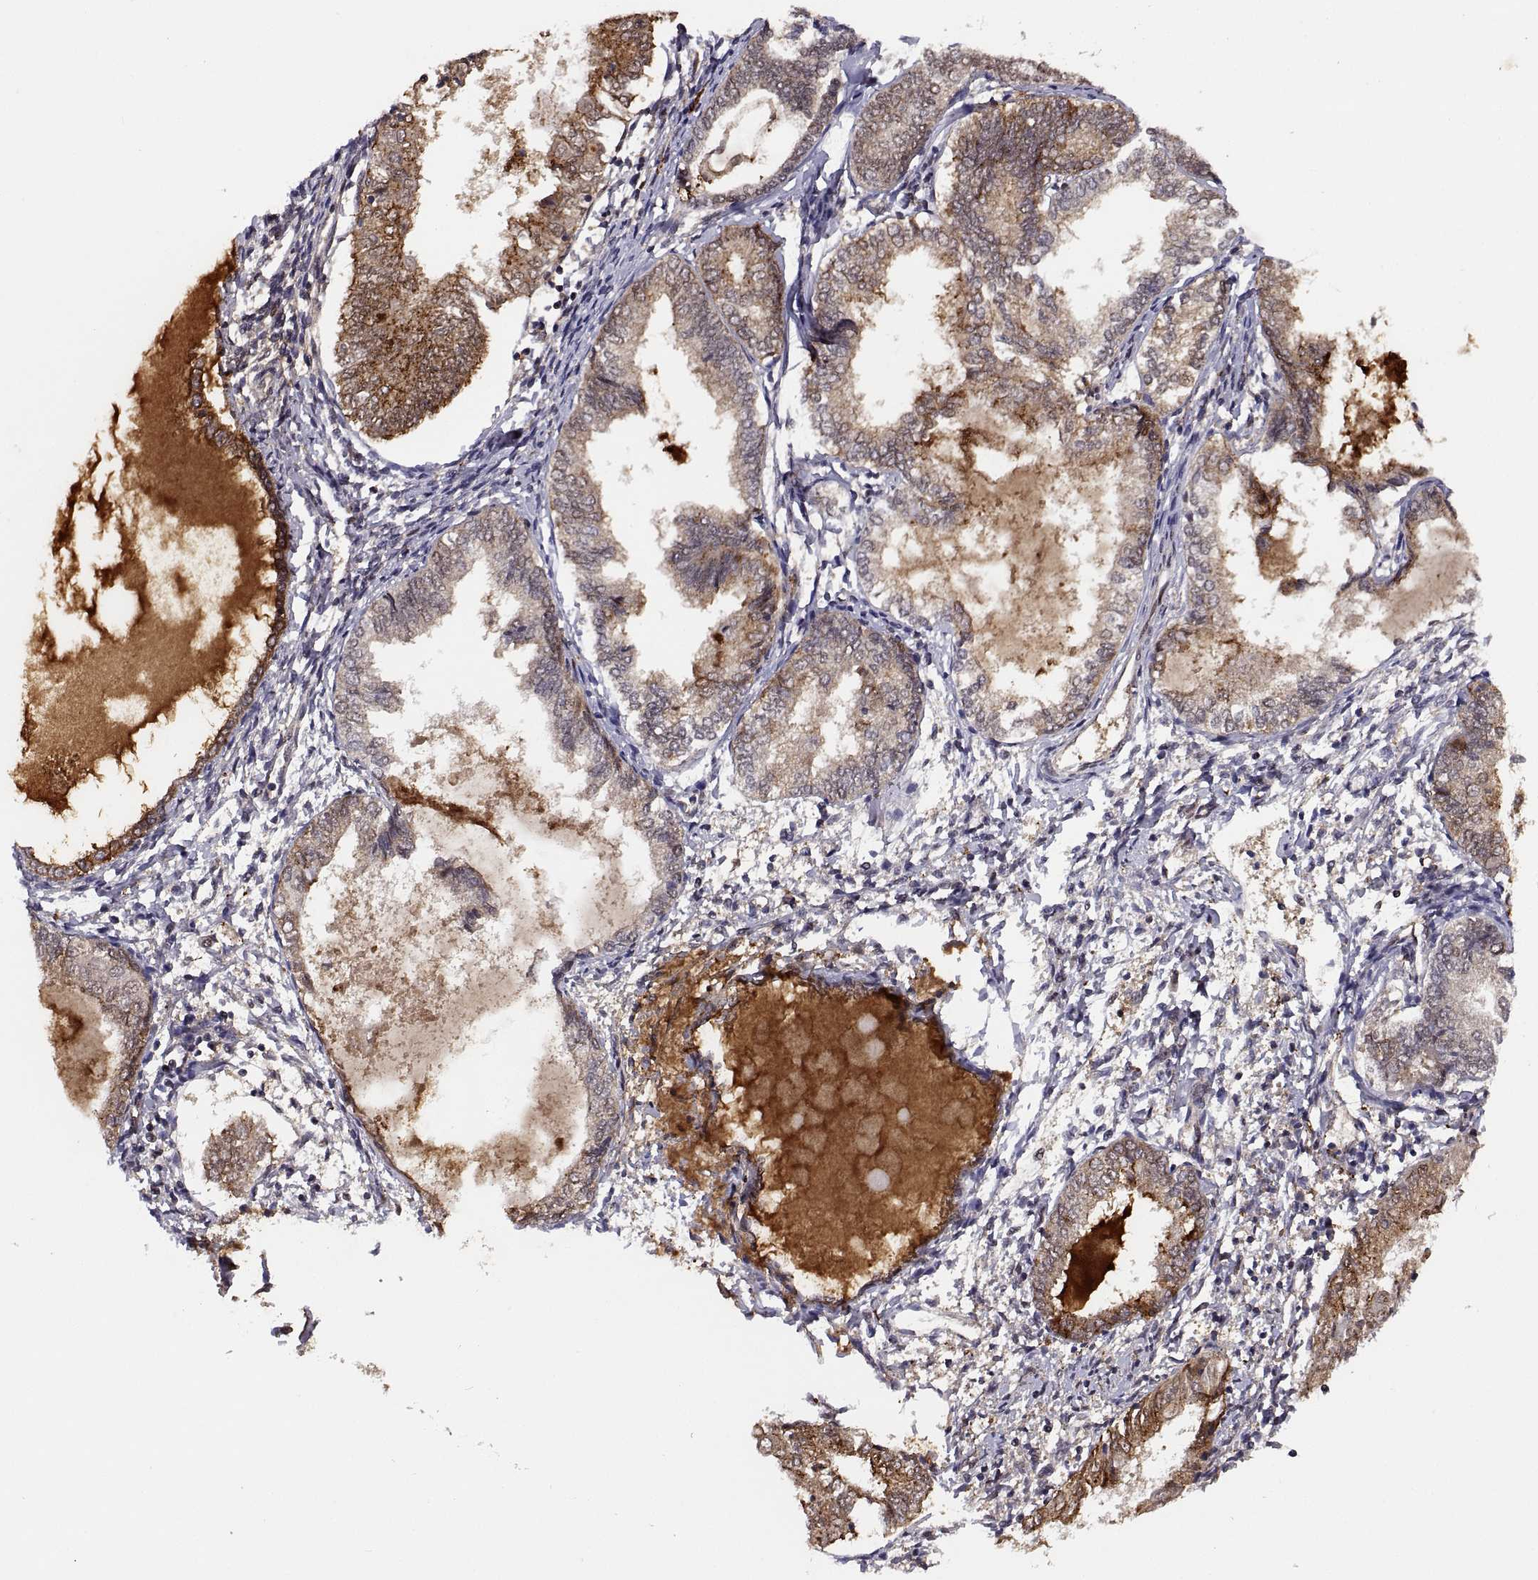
{"staining": {"intensity": "strong", "quantity": "25%-75%", "location": "cytoplasmic/membranous"}, "tissue": "endometrial cancer", "cell_type": "Tumor cells", "image_type": "cancer", "snomed": [{"axis": "morphology", "description": "Adenocarcinoma, NOS"}, {"axis": "topography", "description": "Endometrium"}], "caption": "A photomicrograph of adenocarcinoma (endometrial) stained for a protein displays strong cytoplasmic/membranous brown staining in tumor cells.", "gene": "PSMC2", "patient": {"sex": "female", "age": 68}}